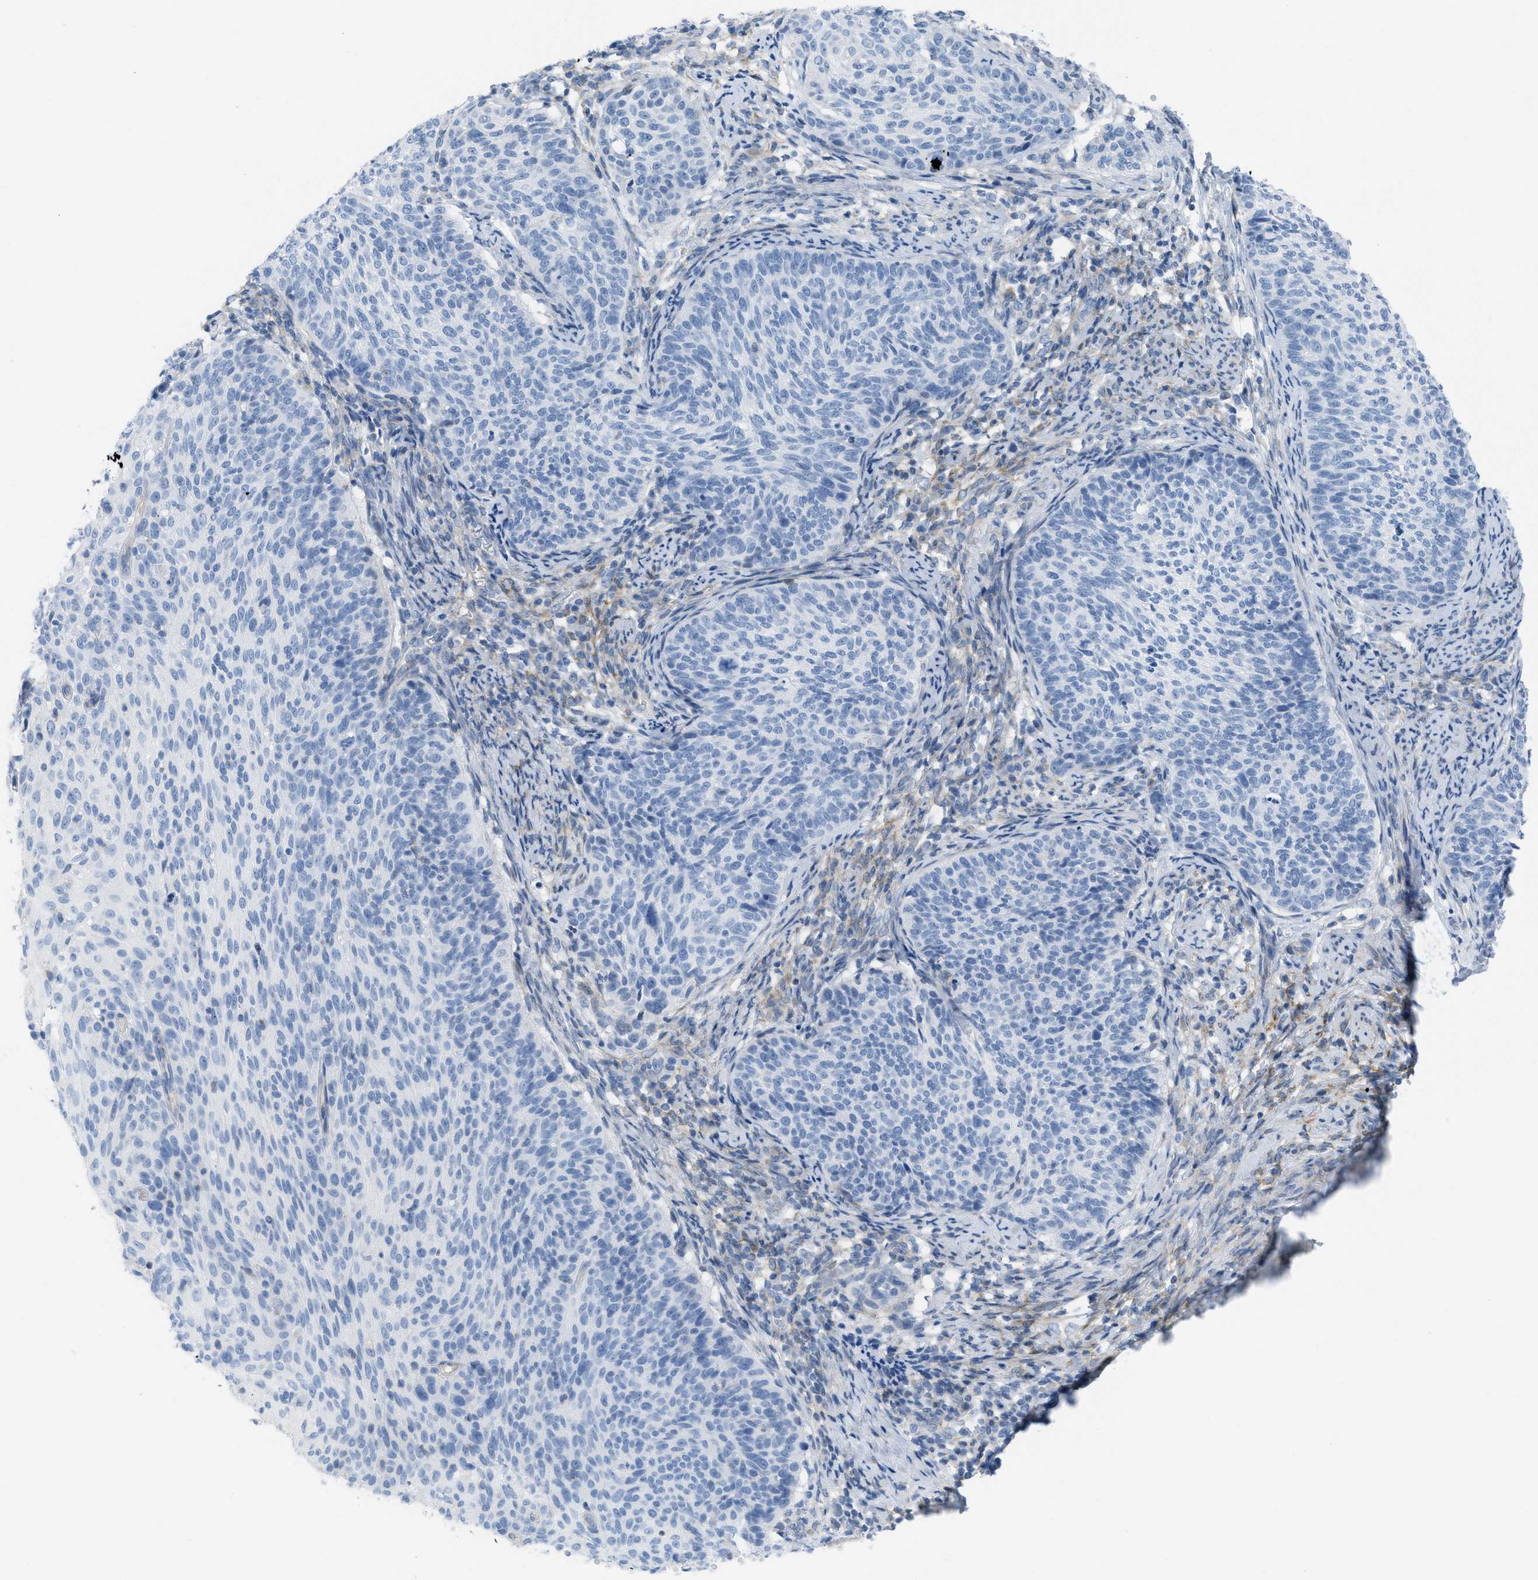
{"staining": {"intensity": "negative", "quantity": "none", "location": "none"}, "tissue": "cervical cancer", "cell_type": "Tumor cells", "image_type": "cancer", "snomed": [{"axis": "morphology", "description": "Squamous cell carcinoma, NOS"}, {"axis": "topography", "description": "Cervix"}], "caption": "DAB (3,3'-diaminobenzidine) immunohistochemical staining of human cervical cancer demonstrates no significant positivity in tumor cells. (Stains: DAB (3,3'-diaminobenzidine) immunohistochemistry (IHC) with hematoxylin counter stain, Microscopy: brightfield microscopy at high magnification).", "gene": "ASGR1", "patient": {"sex": "female", "age": 70}}